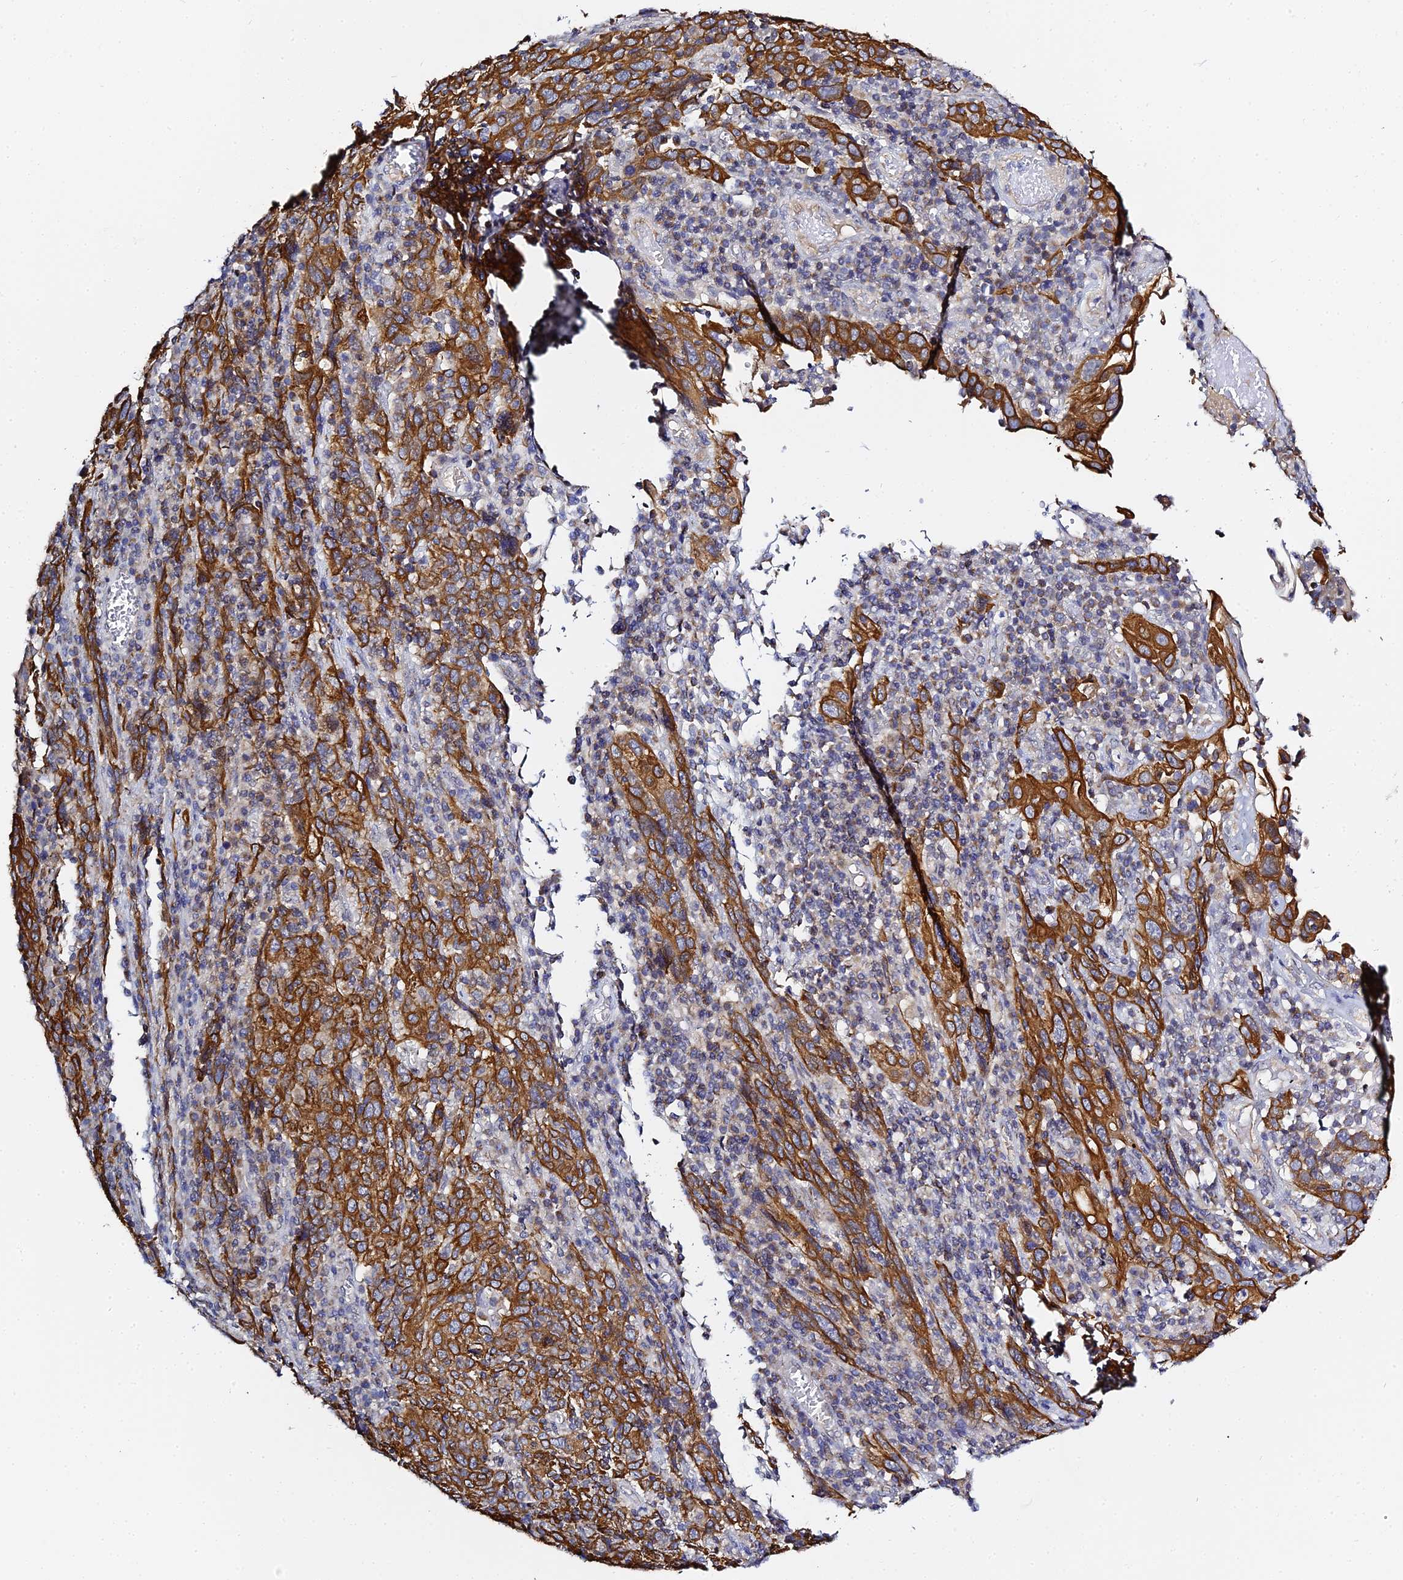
{"staining": {"intensity": "strong", "quantity": ">75%", "location": "cytoplasmic/membranous"}, "tissue": "cervical cancer", "cell_type": "Tumor cells", "image_type": "cancer", "snomed": [{"axis": "morphology", "description": "Squamous cell carcinoma, NOS"}, {"axis": "topography", "description": "Cervix"}], "caption": "Protein expression by immunohistochemistry exhibits strong cytoplasmic/membranous staining in approximately >75% of tumor cells in squamous cell carcinoma (cervical).", "gene": "ZXDA", "patient": {"sex": "female", "age": 46}}